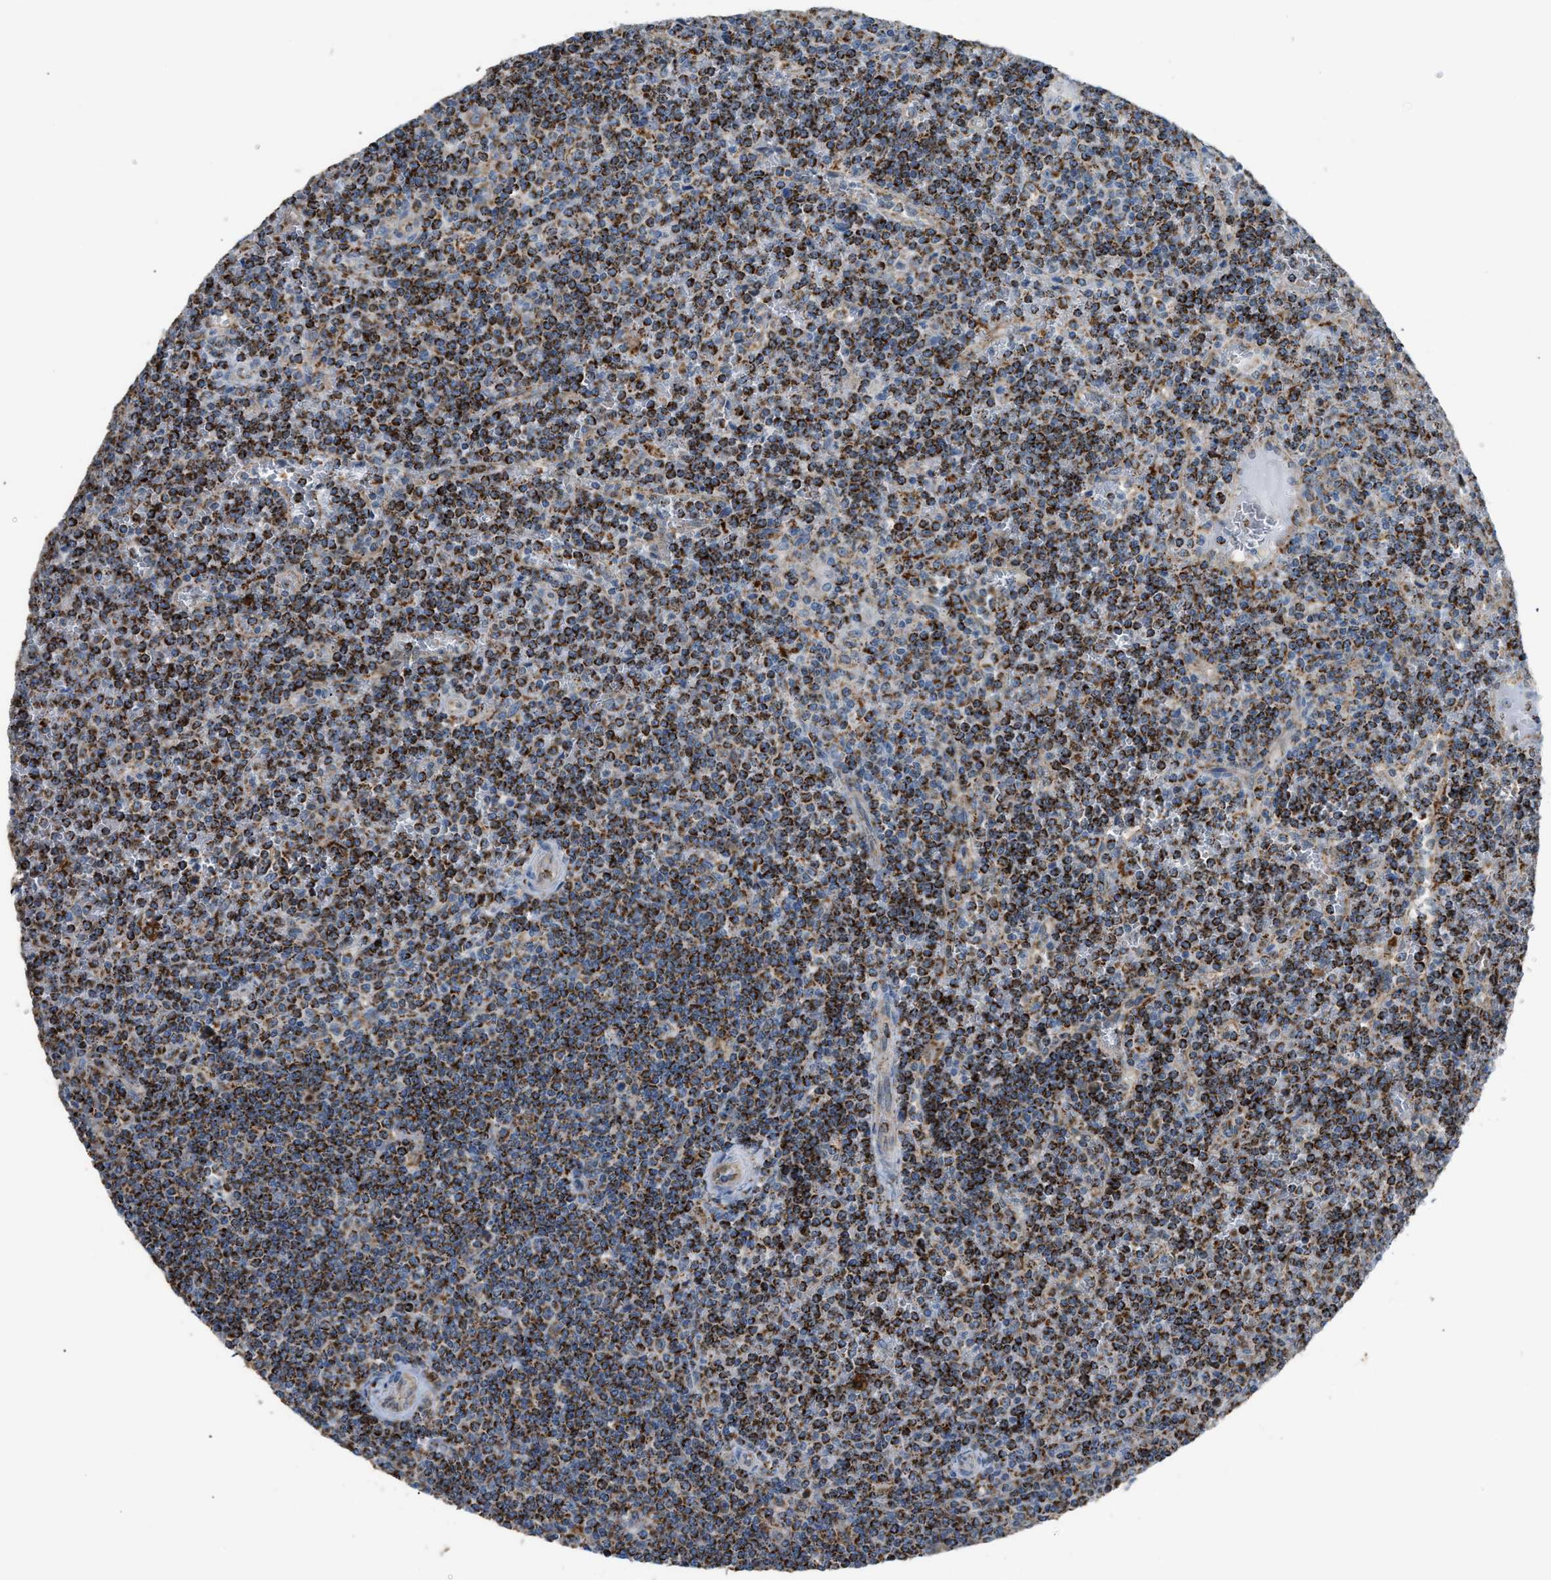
{"staining": {"intensity": "strong", "quantity": ">75%", "location": "cytoplasmic/membranous"}, "tissue": "lymphoma", "cell_type": "Tumor cells", "image_type": "cancer", "snomed": [{"axis": "morphology", "description": "Malignant lymphoma, non-Hodgkin's type, Low grade"}, {"axis": "topography", "description": "Spleen"}], "caption": "This photomicrograph demonstrates lymphoma stained with IHC to label a protein in brown. The cytoplasmic/membranous of tumor cells show strong positivity for the protein. Nuclei are counter-stained blue.", "gene": "ETFB", "patient": {"sex": "female", "age": 19}}